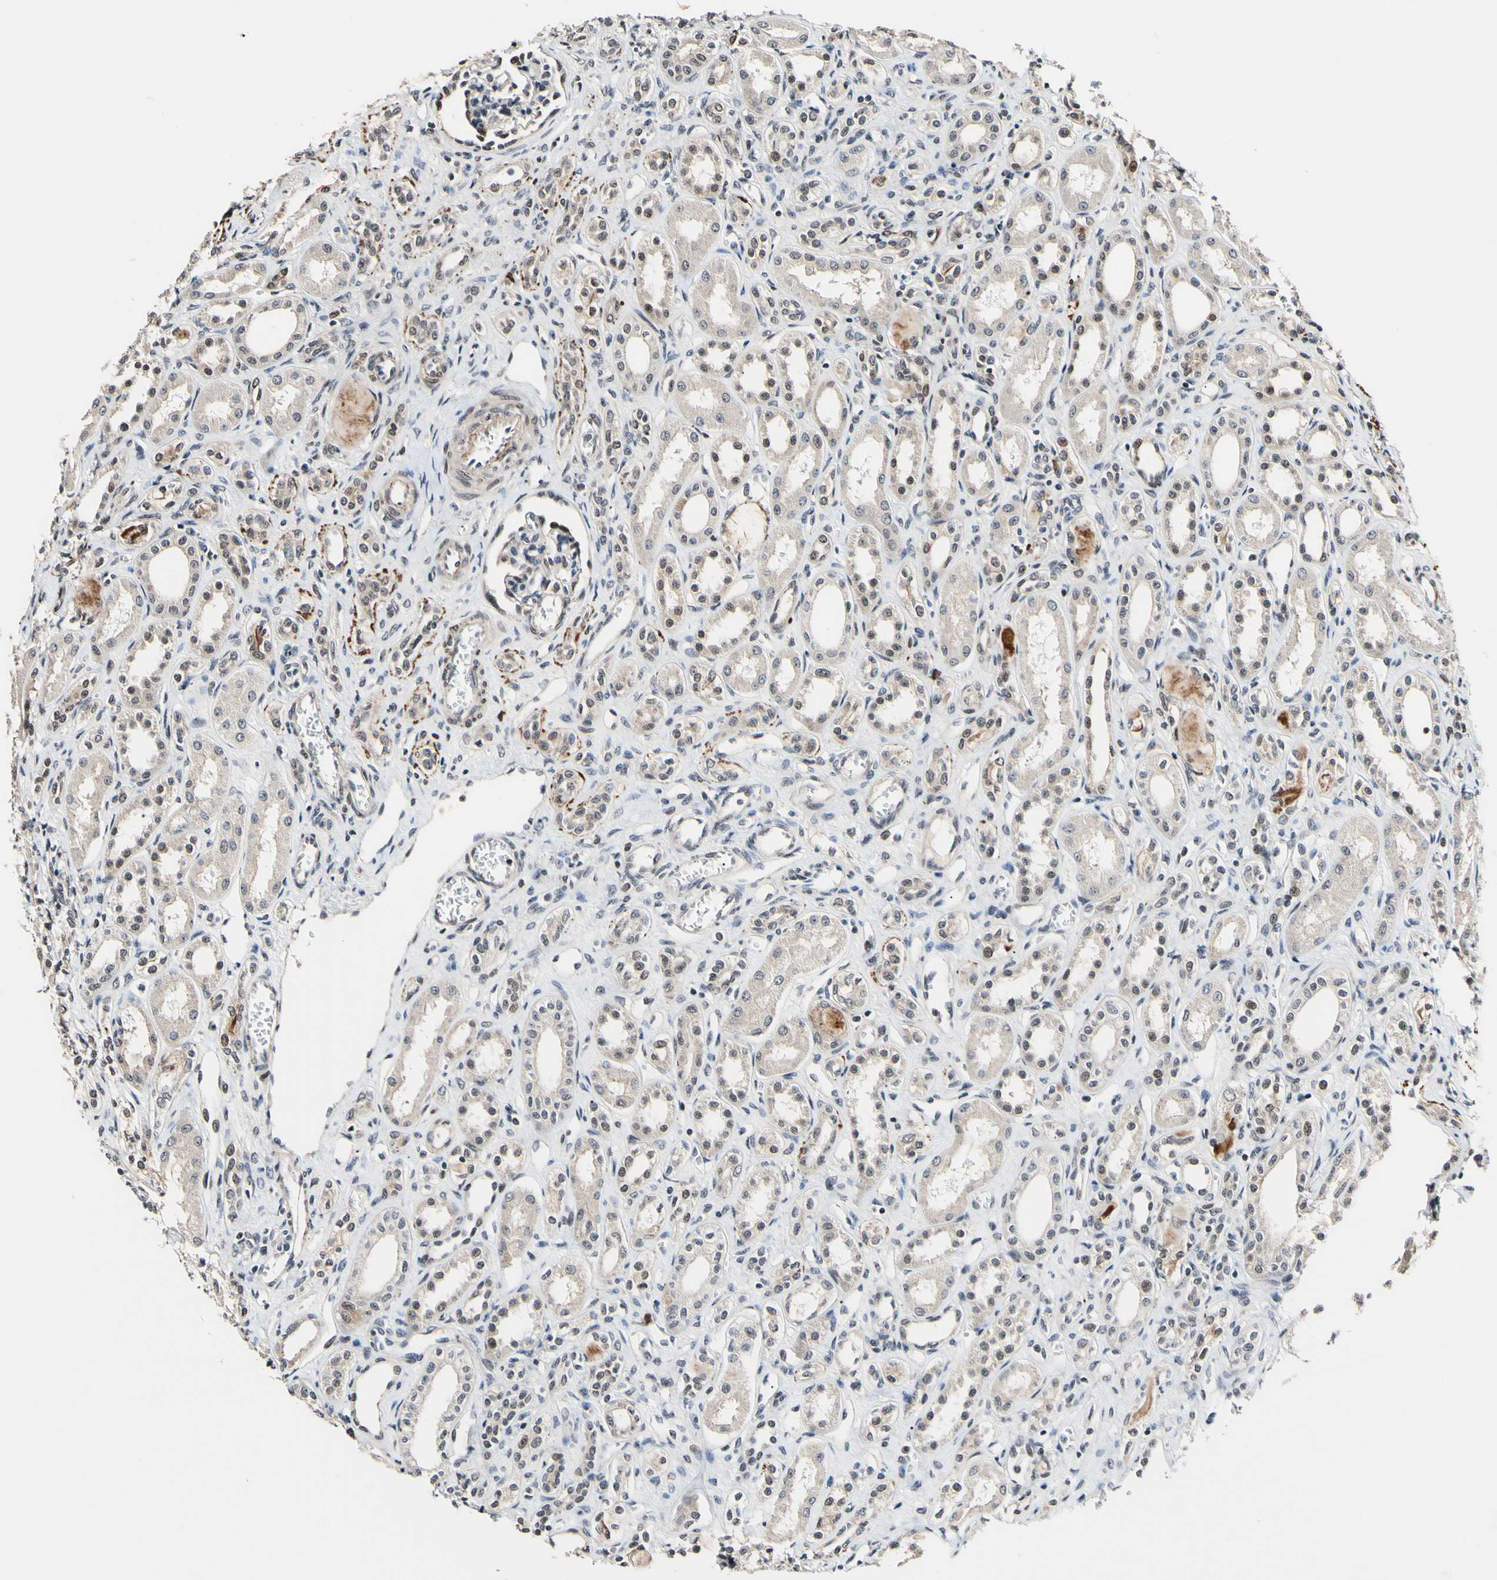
{"staining": {"intensity": "weak", "quantity": "25%-75%", "location": "nuclear"}, "tissue": "kidney", "cell_type": "Cells in glomeruli", "image_type": "normal", "snomed": [{"axis": "morphology", "description": "Normal tissue, NOS"}, {"axis": "topography", "description": "Kidney"}], "caption": "IHC histopathology image of normal kidney: kidney stained using immunohistochemistry (IHC) reveals low levels of weak protein expression localized specifically in the nuclear of cells in glomeruli, appearing as a nuclear brown color.", "gene": "PSMD10", "patient": {"sex": "male", "age": 7}}